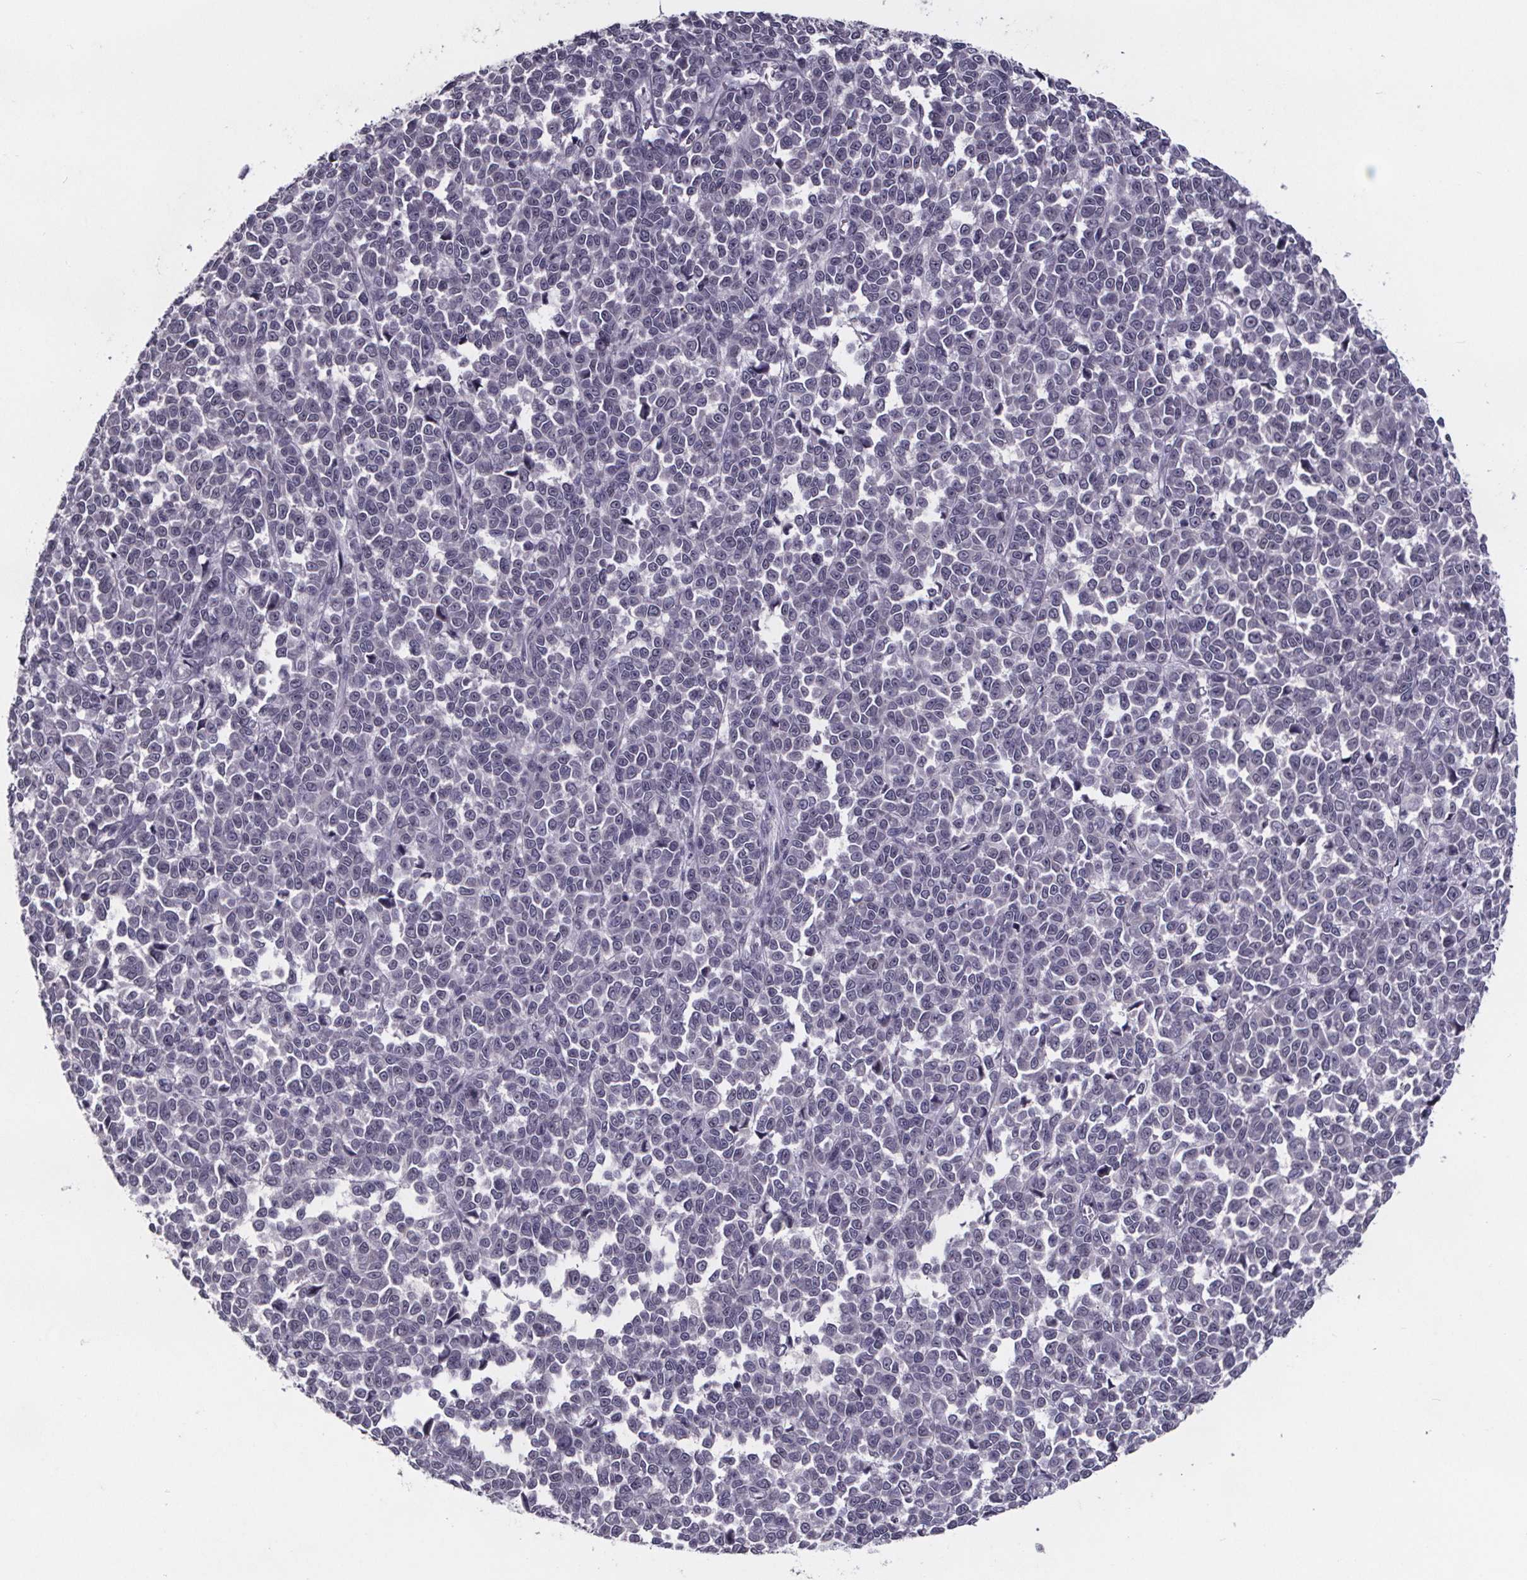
{"staining": {"intensity": "negative", "quantity": "none", "location": "none"}, "tissue": "melanoma", "cell_type": "Tumor cells", "image_type": "cancer", "snomed": [{"axis": "morphology", "description": "Malignant melanoma, NOS"}, {"axis": "topography", "description": "Skin"}], "caption": "DAB immunohistochemical staining of human malignant melanoma displays no significant staining in tumor cells.", "gene": "AR", "patient": {"sex": "female", "age": 95}}